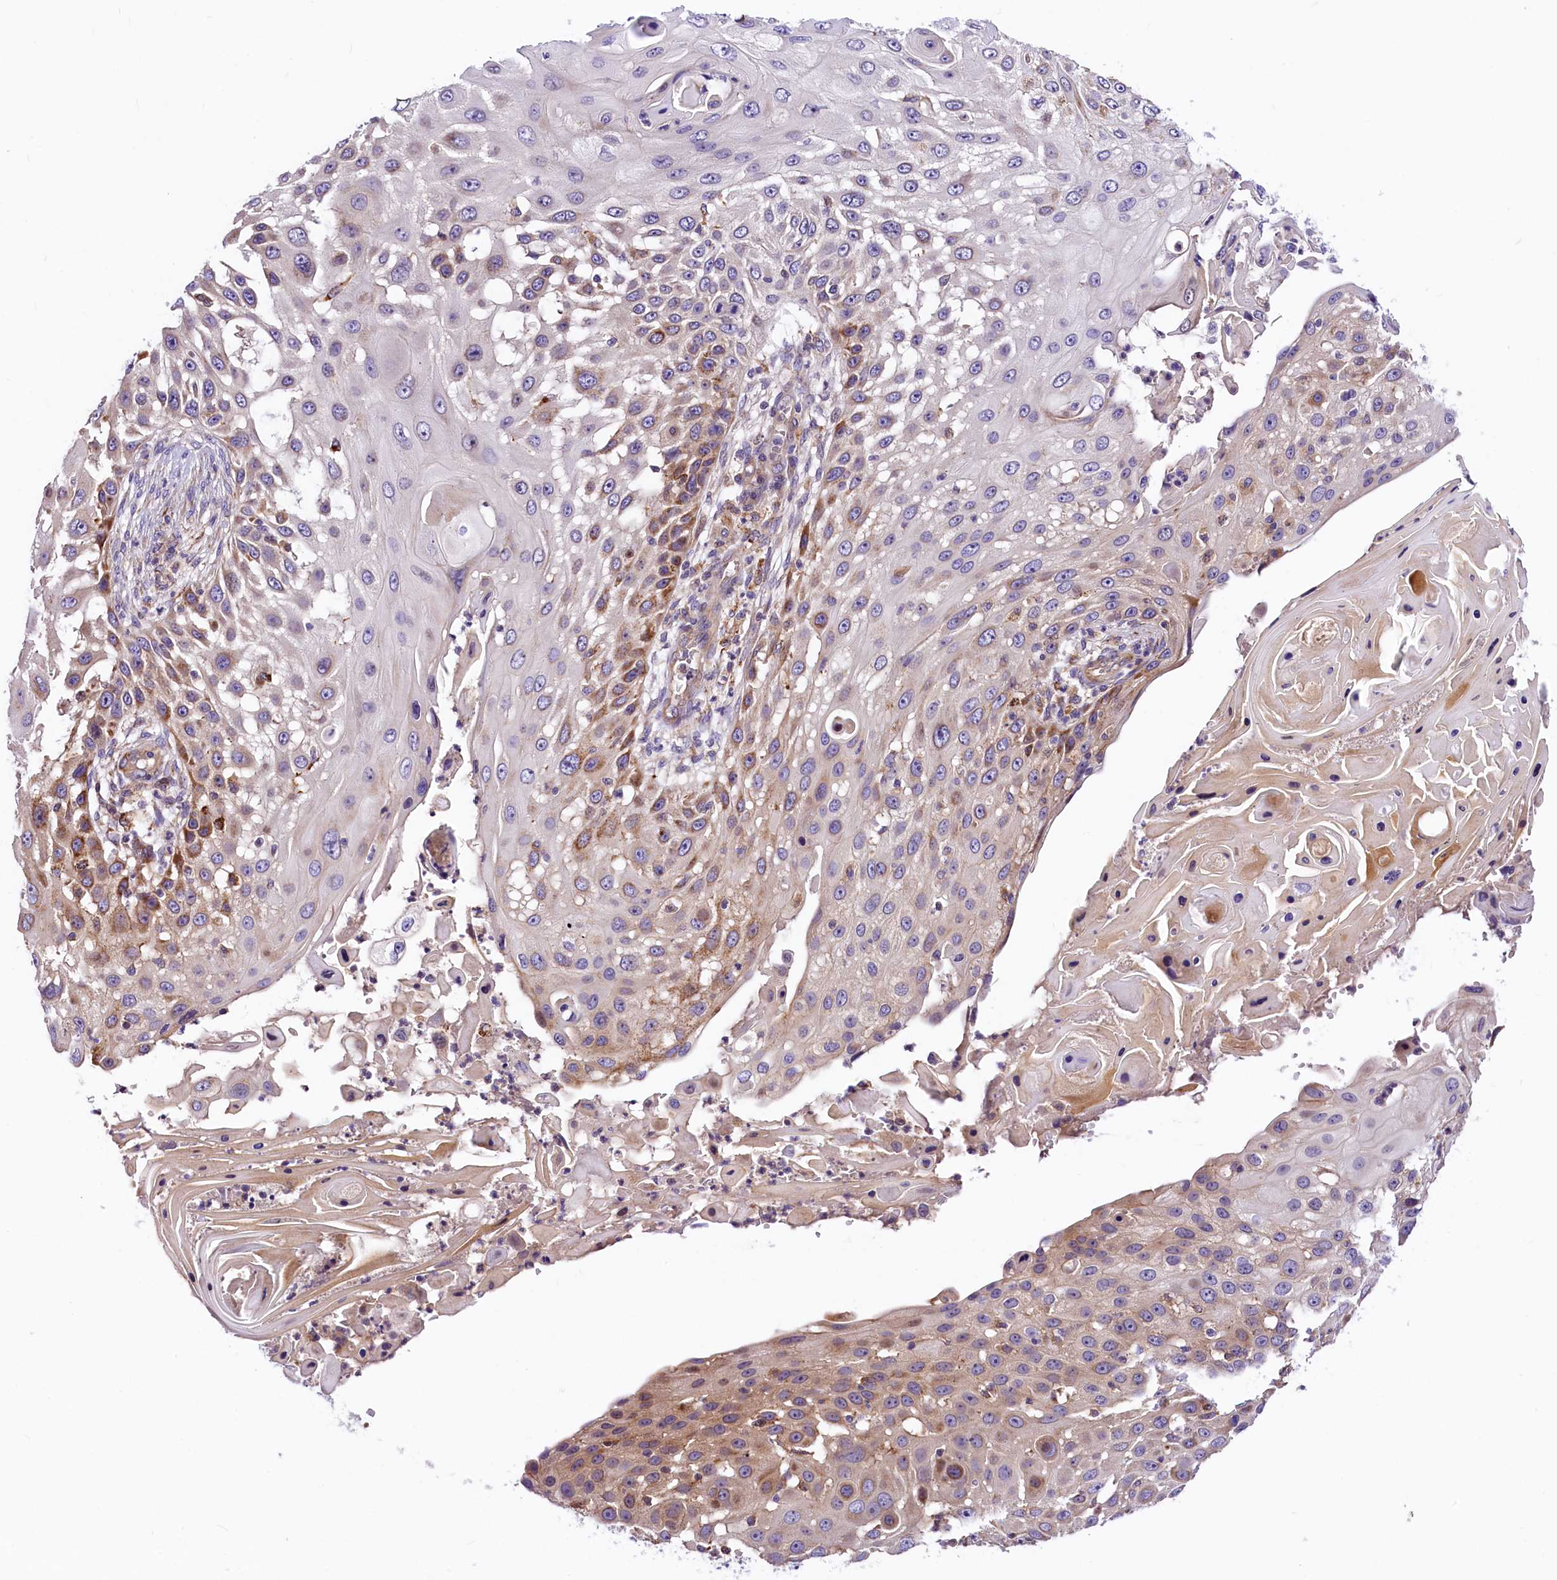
{"staining": {"intensity": "moderate", "quantity": "<25%", "location": "cytoplasmic/membranous"}, "tissue": "skin cancer", "cell_type": "Tumor cells", "image_type": "cancer", "snomed": [{"axis": "morphology", "description": "Squamous cell carcinoma, NOS"}, {"axis": "topography", "description": "Skin"}], "caption": "Immunohistochemical staining of squamous cell carcinoma (skin) reveals moderate cytoplasmic/membranous protein expression in approximately <25% of tumor cells.", "gene": "ARMC6", "patient": {"sex": "female", "age": 44}}